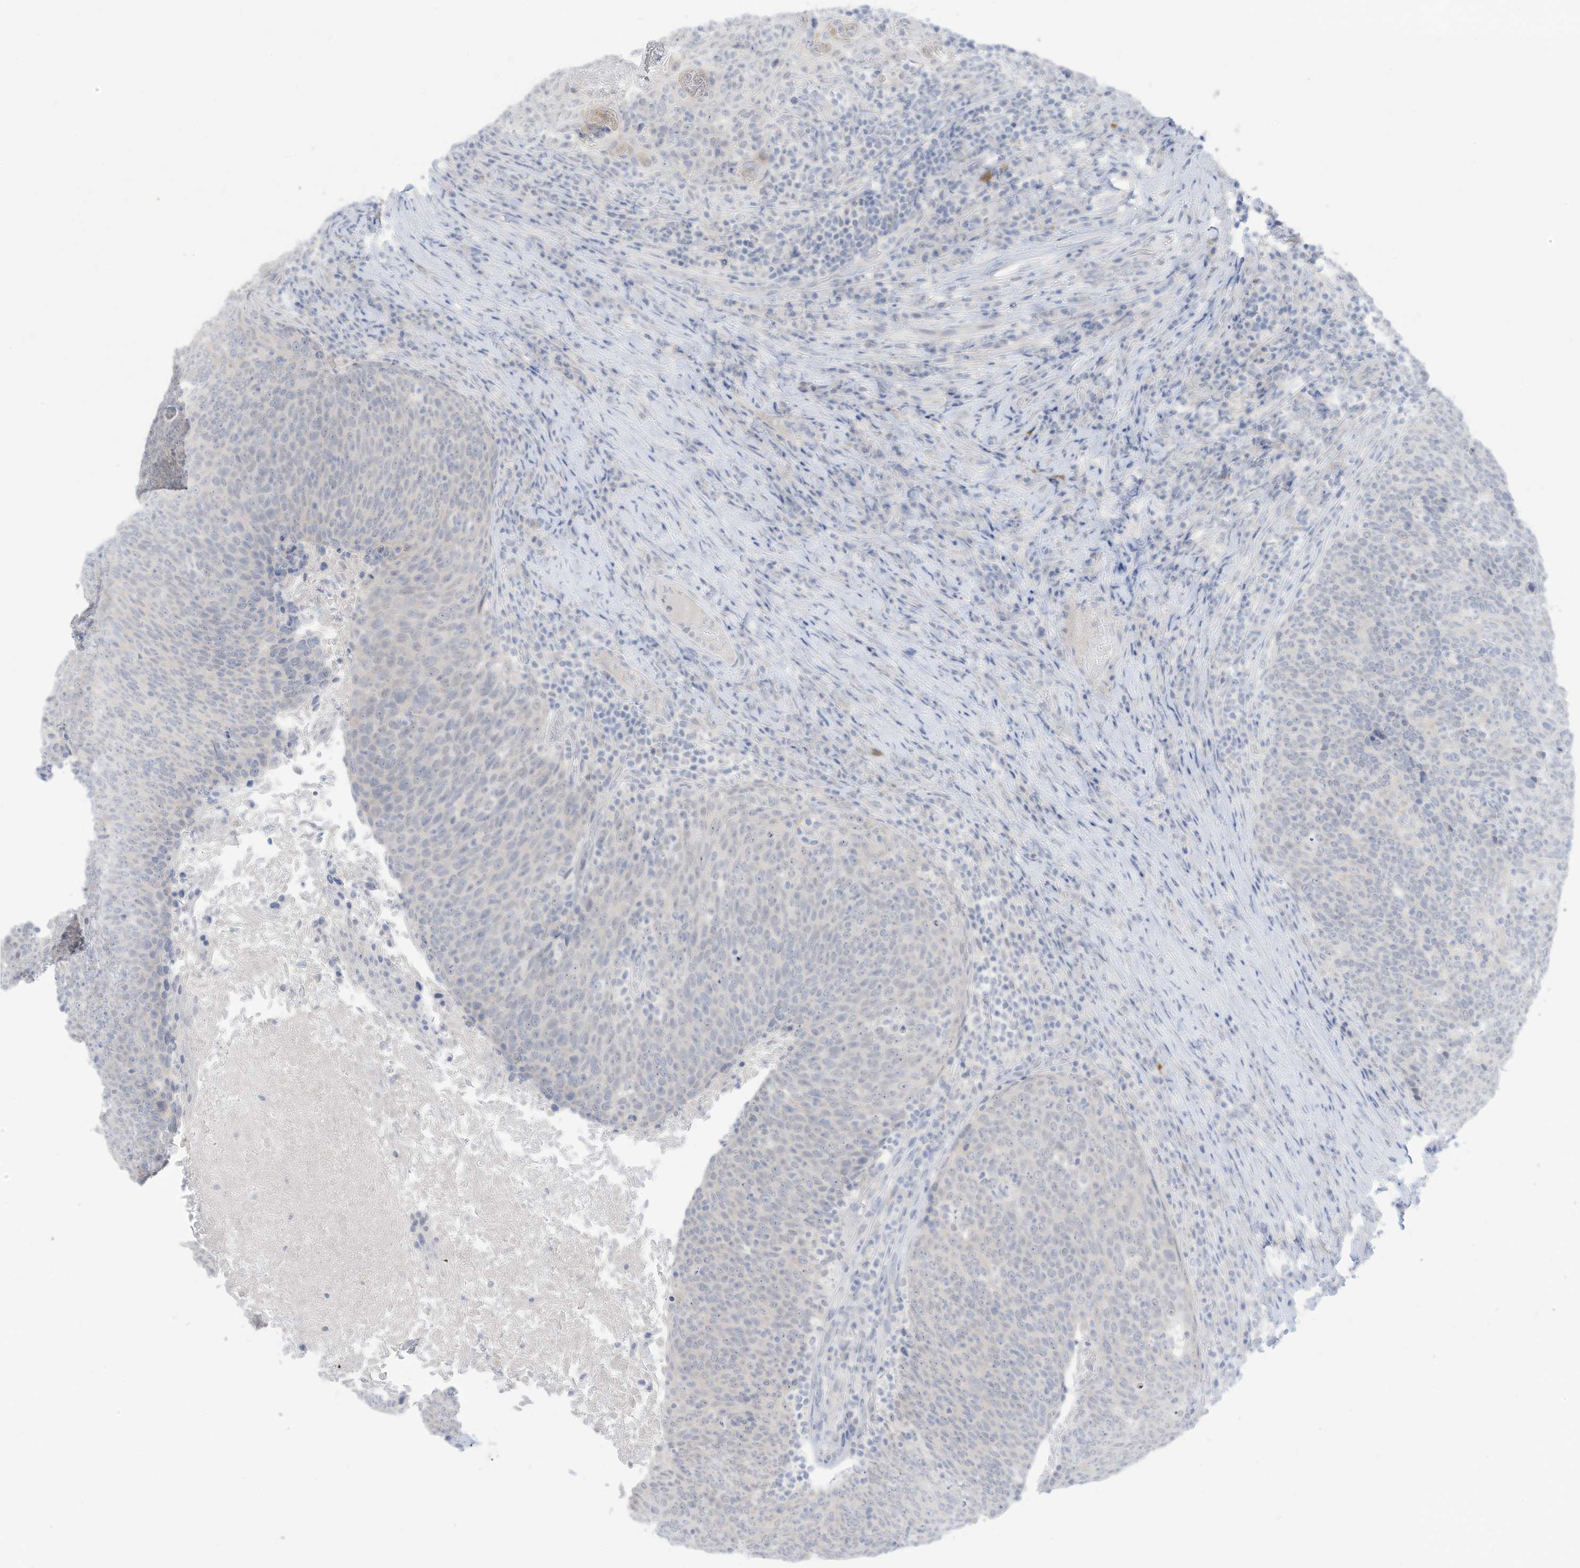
{"staining": {"intensity": "negative", "quantity": "none", "location": "none"}, "tissue": "head and neck cancer", "cell_type": "Tumor cells", "image_type": "cancer", "snomed": [{"axis": "morphology", "description": "Squamous cell carcinoma, NOS"}, {"axis": "morphology", "description": "Squamous cell carcinoma, metastatic, NOS"}, {"axis": "topography", "description": "Lymph node"}, {"axis": "topography", "description": "Head-Neck"}], "caption": "Protein analysis of head and neck squamous cell carcinoma shows no significant expression in tumor cells.", "gene": "OGT", "patient": {"sex": "male", "age": 62}}